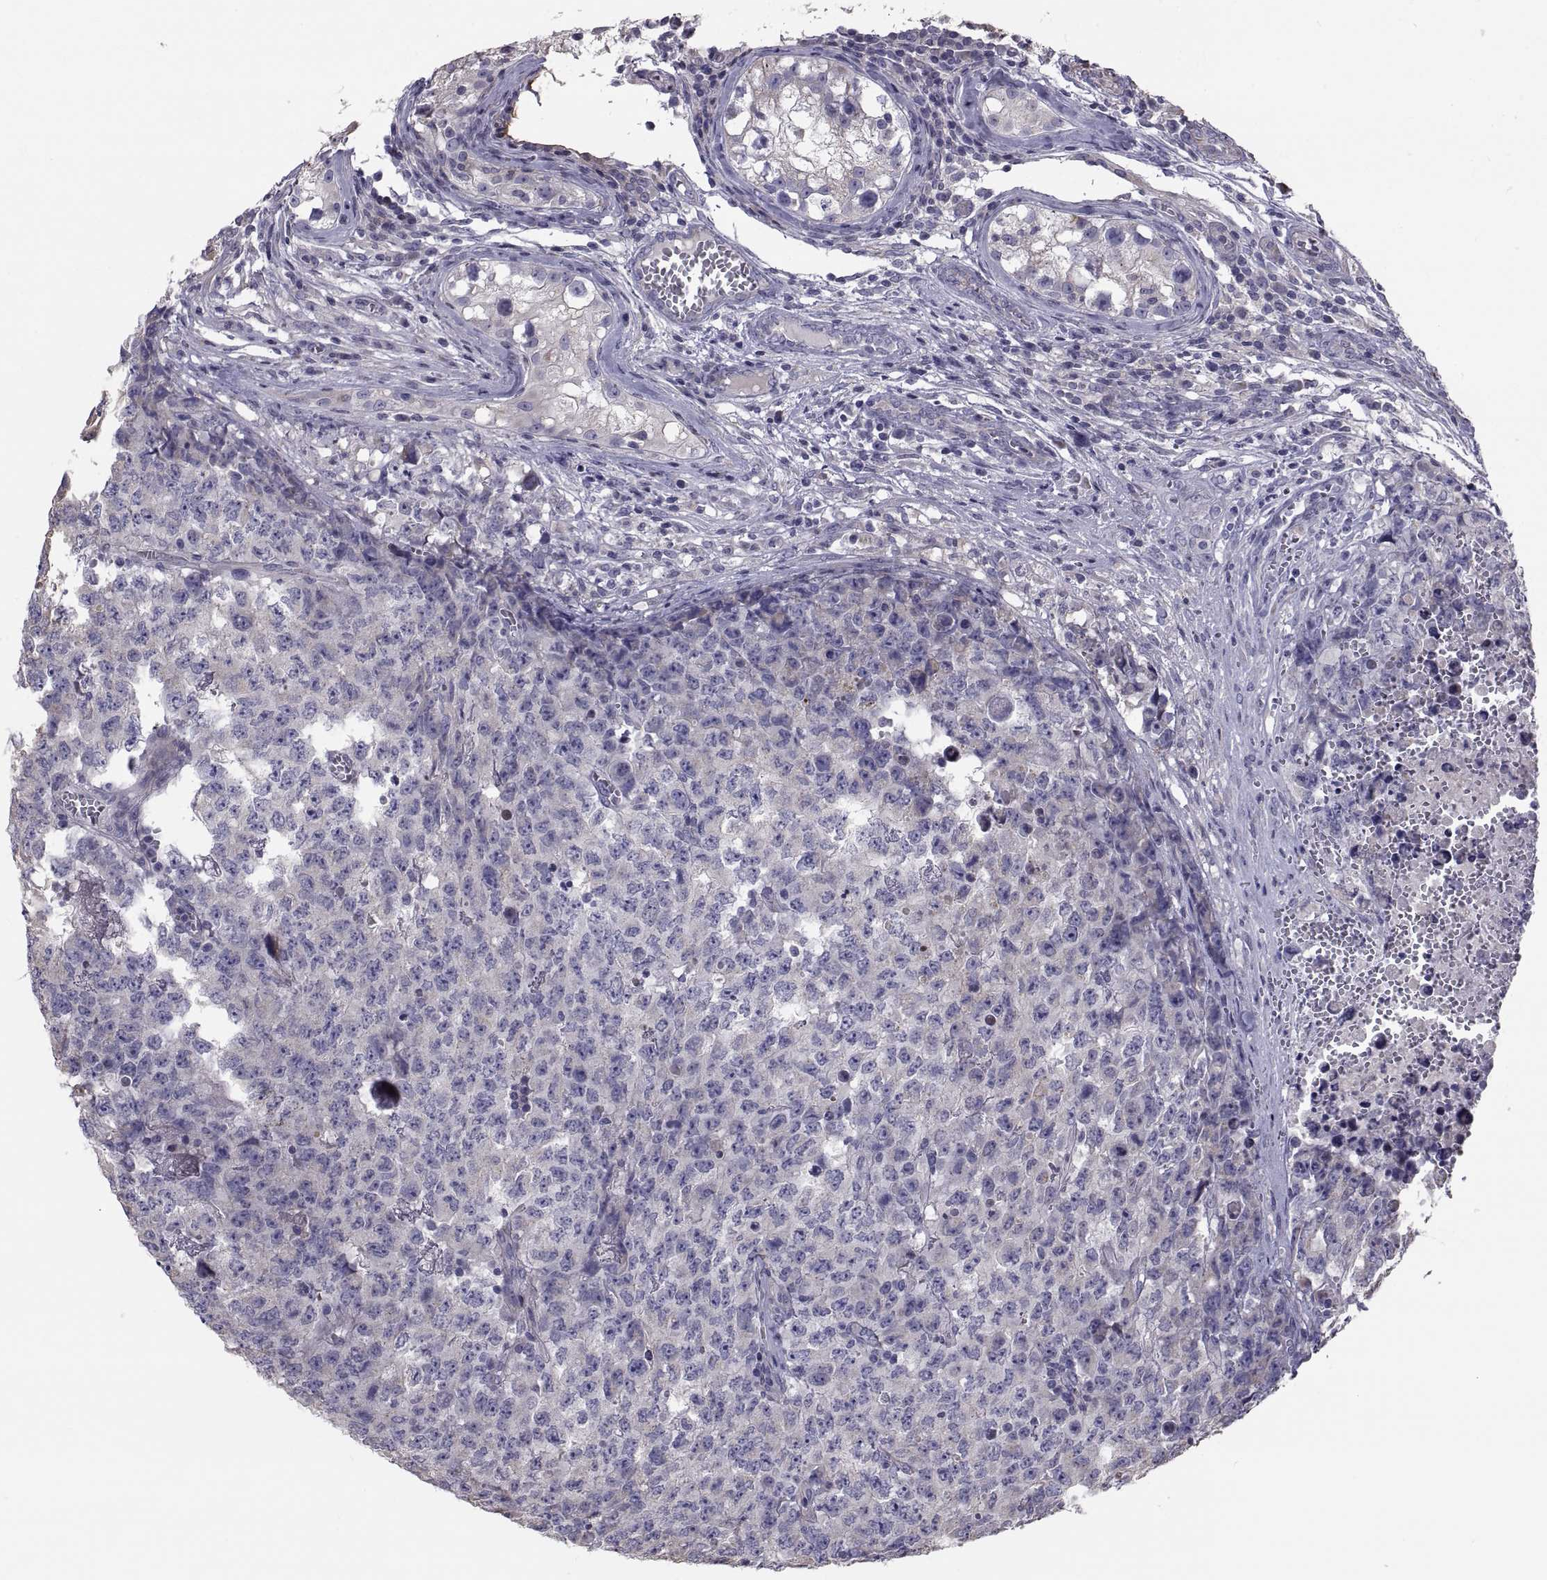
{"staining": {"intensity": "weak", "quantity": "<25%", "location": "cytoplasmic/membranous"}, "tissue": "testis cancer", "cell_type": "Tumor cells", "image_type": "cancer", "snomed": [{"axis": "morphology", "description": "Carcinoma, Embryonal, NOS"}, {"axis": "topography", "description": "Testis"}], "caption": "The image demonstrates no significant positivity in tumor cells of testis cancer (embryonal carcinoma).", "gene": "ANO1", "patient": {"sex": "male", "age": 23}}